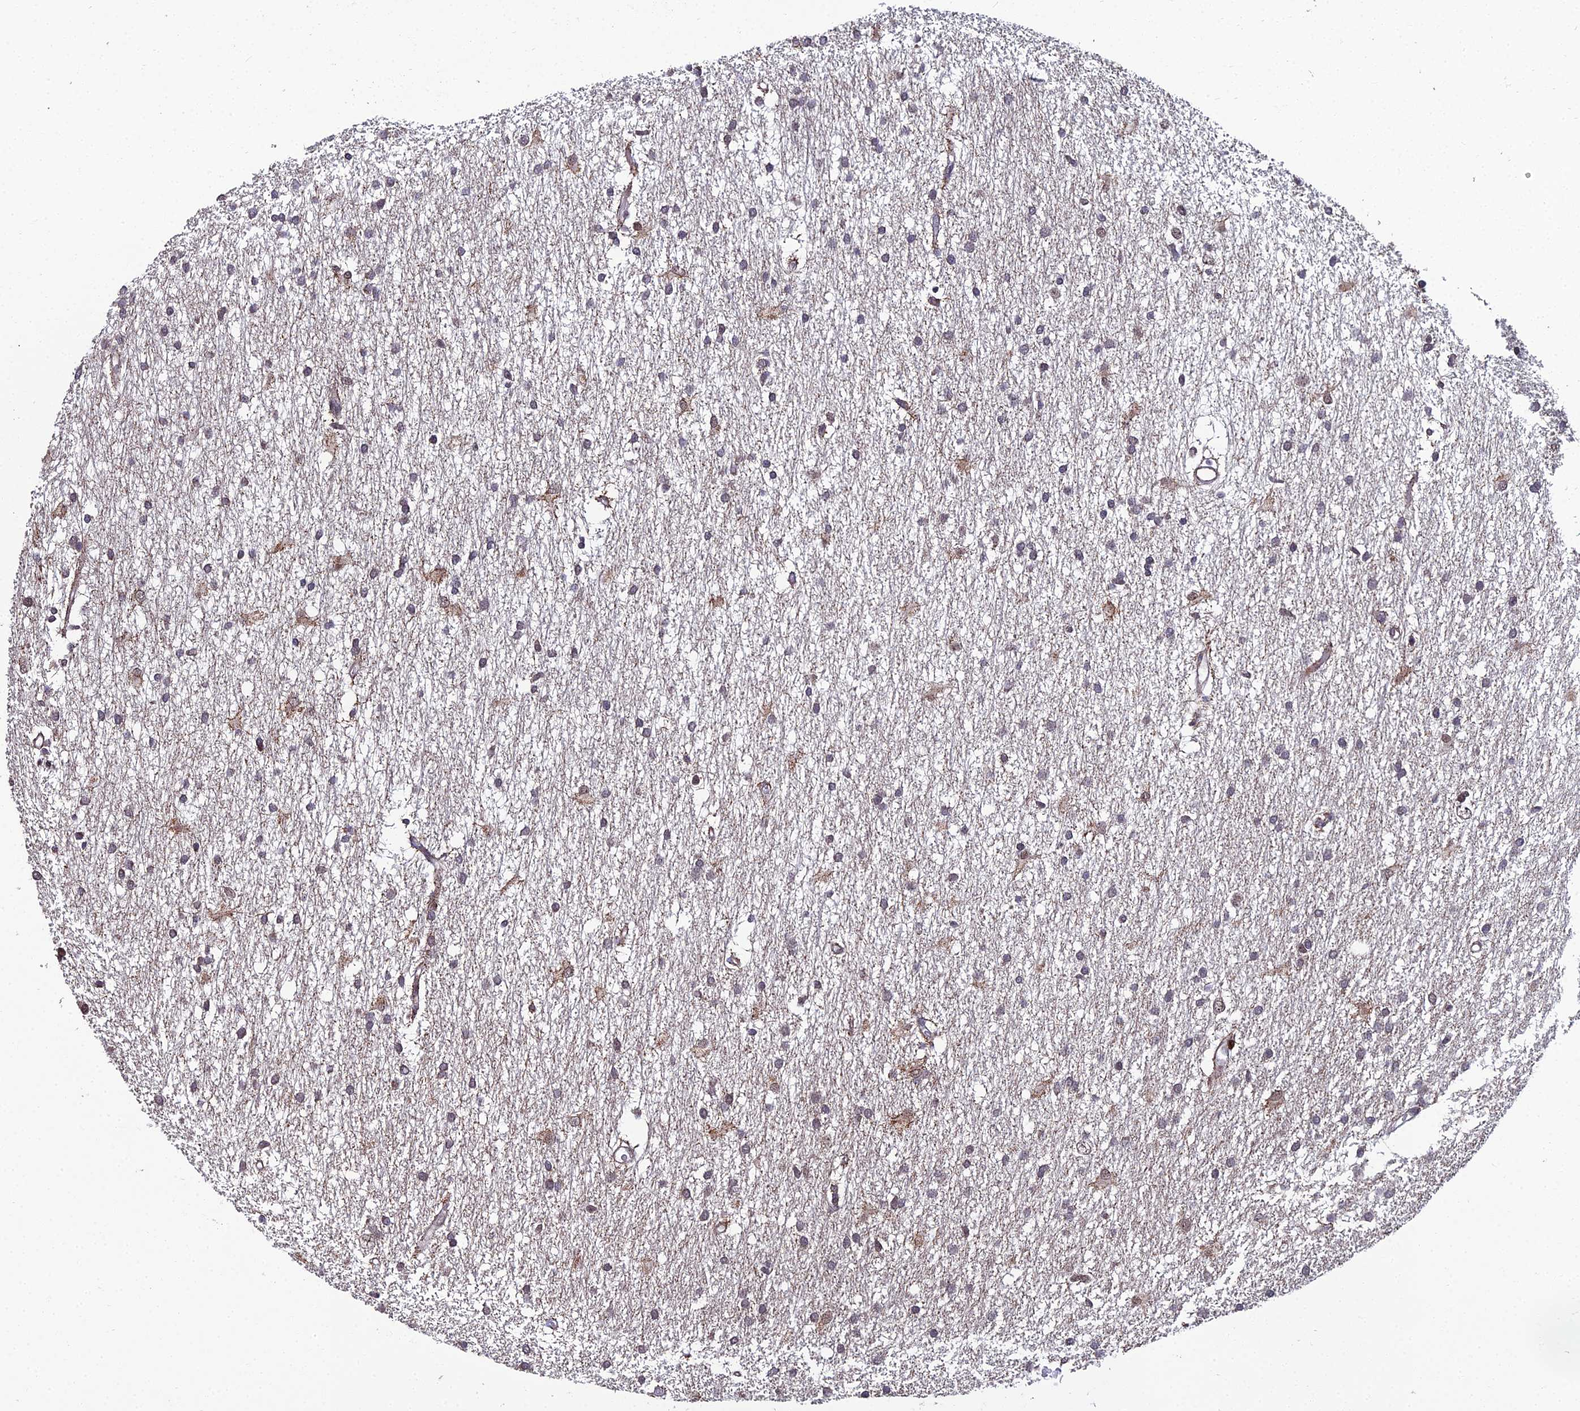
{"staining": {"intensity": "weak", "quantity": "25%-75%", "location": "cytoplasmic/membranous"}, "tissue": "glioma", "cell_type": "Tumor cells", "image_type": "cancer", "snomed": [{"axis": "morphology", "description": "Glioma, malignant, High grade"}, {"axis": "topography", "description": "Brain"}], "caption": "Weak cytoplasmic/membranous positivity for a protein is present in about 25%-75% of tumor cells of glioma using IHC.", "gene": "ZNF668", "patient": {"sex": "male", "age": 77}}